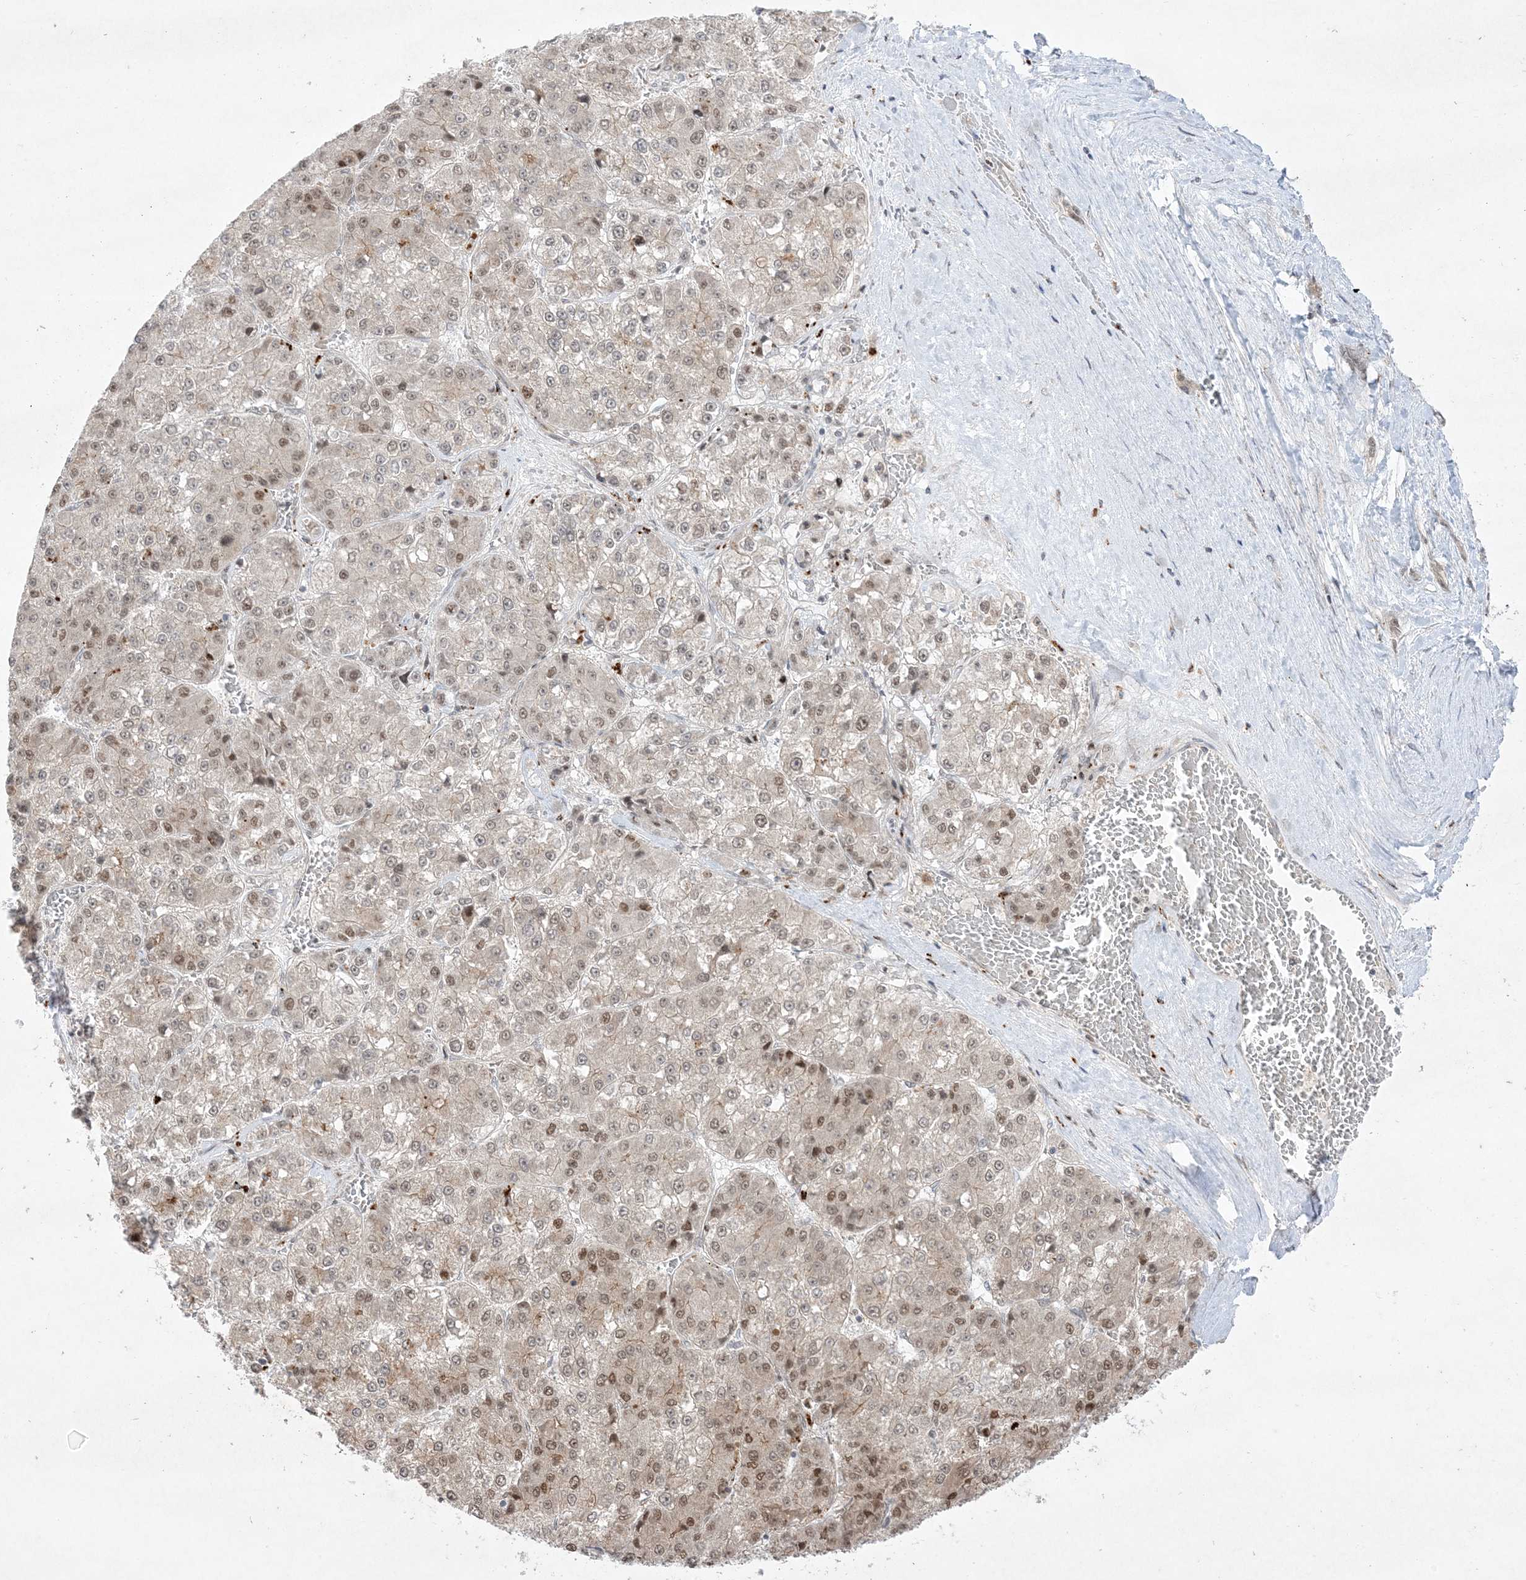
{"staining": {"intensity": "moderate", "quantity": "25%-75%", "location": "nuclear"}, "tissue": "liver cancer", "cell_type": "Tumor cells", "image_type": "cancer", "snomed": [{"axis": "morphology", "description": "Carcinoma, Hepatocellular, NOS"}, {"axis": "topography", "description": "Liver"}], "caption": "Immunohistochemistry (DAB (3,3'-diaminobenzidine)) staining of liver cancer (hepatocellular carcinoma) demonstrates moderate nuclear protein expression in approximately 25%-75% of tumor cells. Using DAB (brown) and hematoxylin (blue) stains, captured at high magnification using brightfield microscopy.", "gene": "PTK6", "patient": {"sex": "female", "age": 73}}